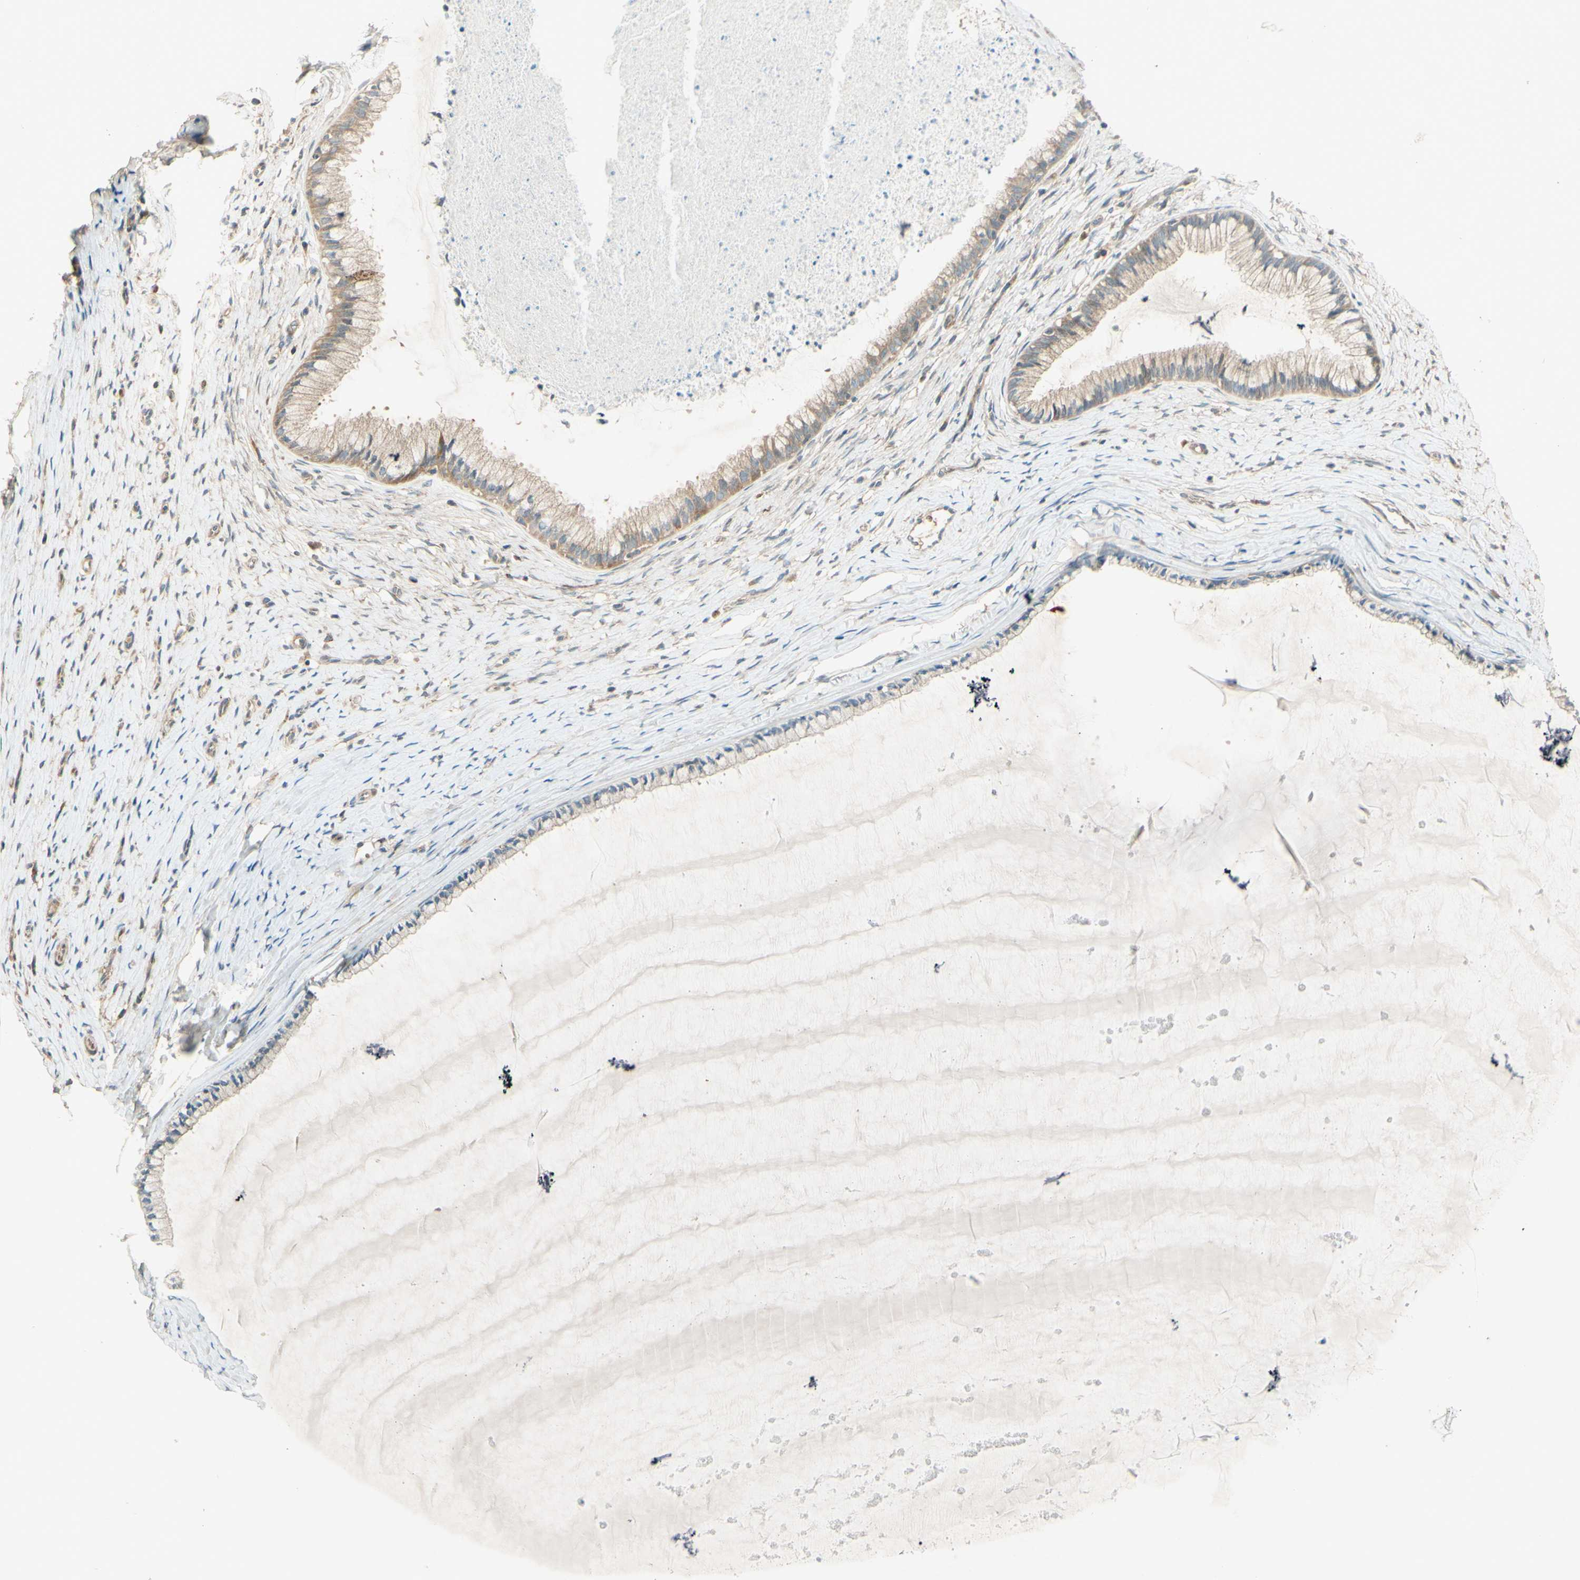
{"staining": {"intensity": "moderate", "quantity": ">75%", "location": "cytoplasmic/membranous"}, "tissue": "cervix", "cell_type": "Glandular cells", "image_type": "normal", "snomed": [{"axis": "morphology", "description": "Normal tissue, NOS"}, {"axis": "topography", "description": "Cervix"}], "caption": "High-magnification brightfield microscopy of normal cervix stained with DAB (3,3'-diaminobenzidine) (brown) and counterstained with hematoxylin (blue). glandular cells exhibit moderate cytoplasmic/membranous expression is identified in about>75% of cells.", "gene": "ADAM17", "patient": {"sex": "female", "age": 39}}